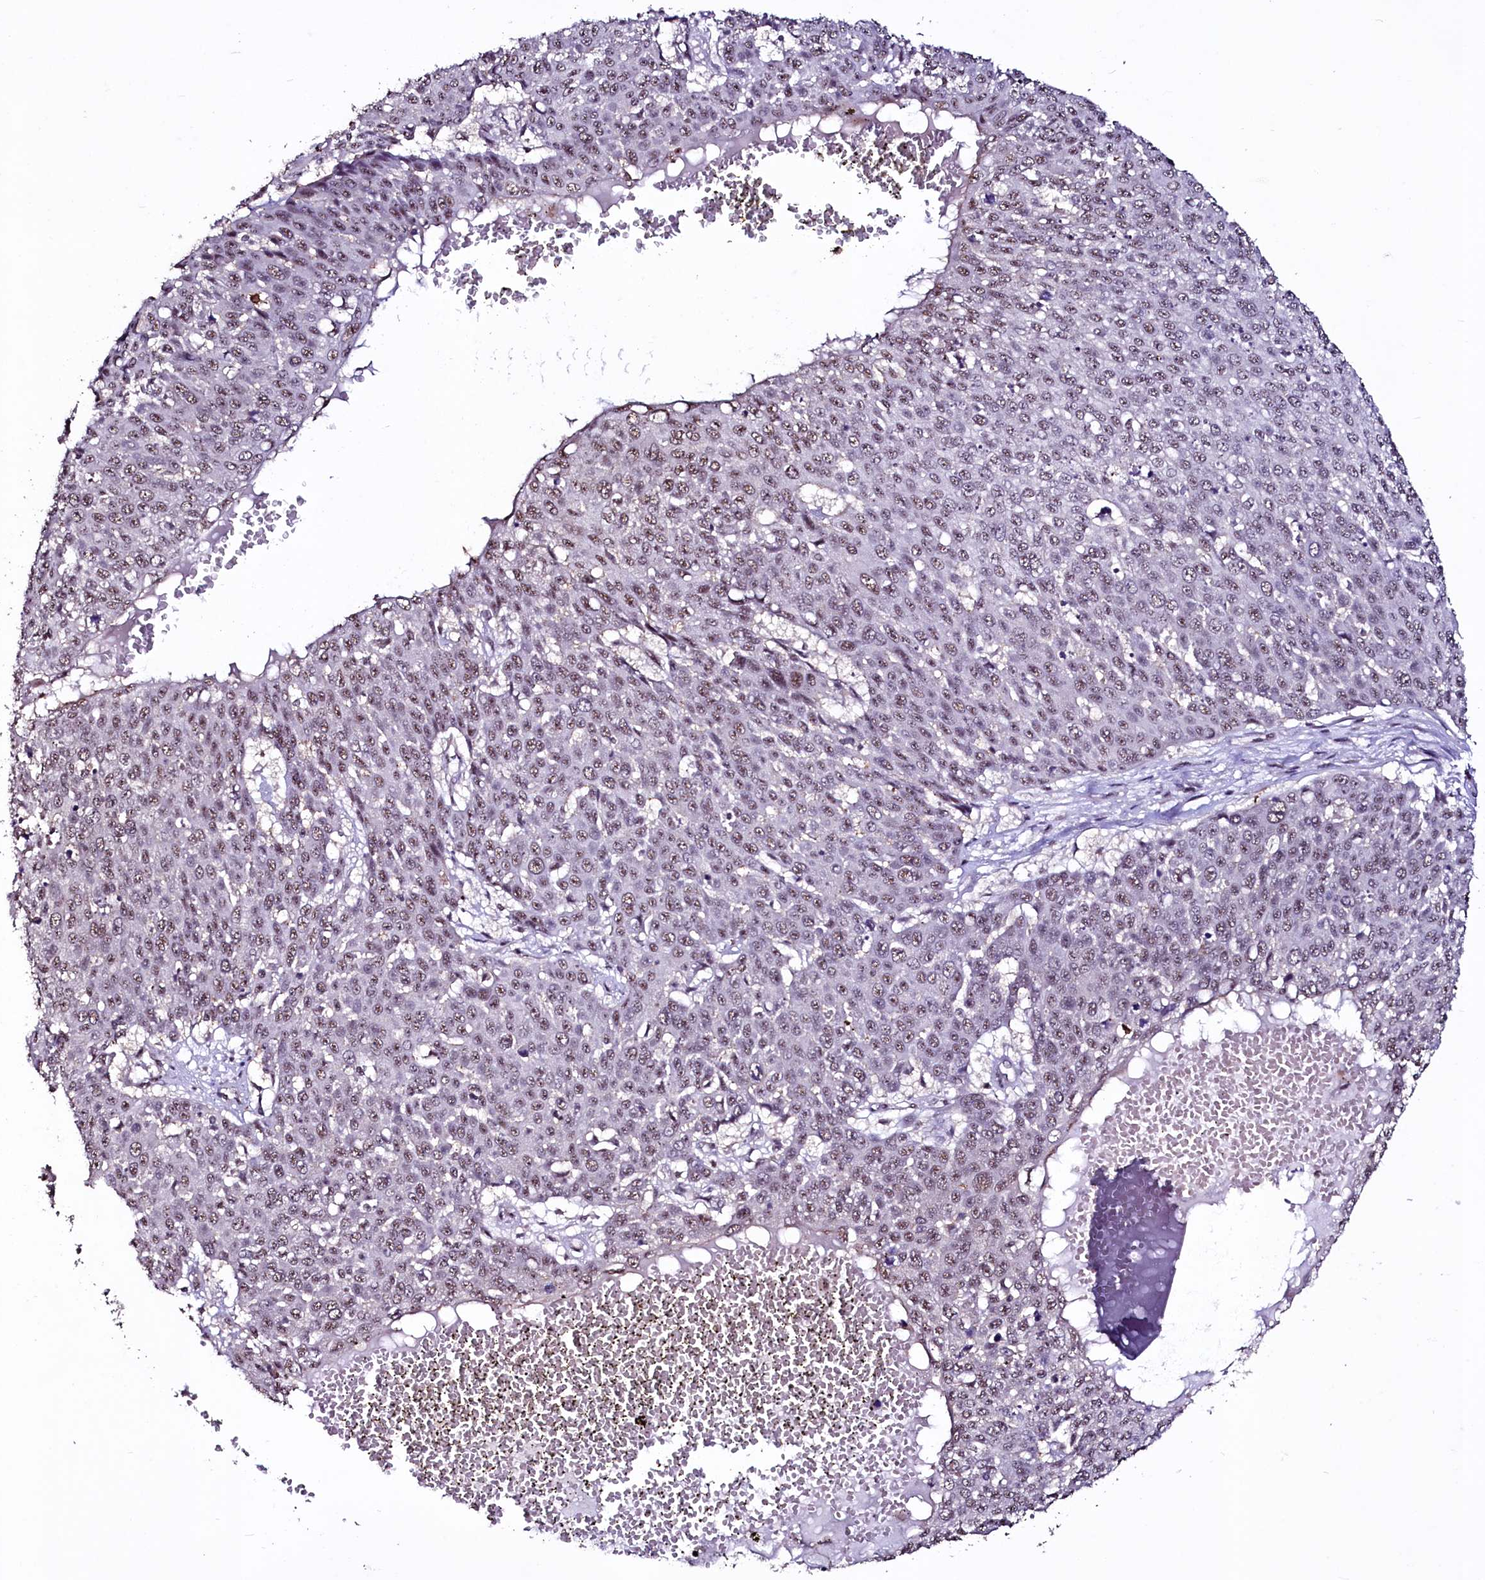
{"staining": {"intensity": "weak", "quantity": ">75%", "location": "nuclear"}, "tissue": "skin cancer", "cell_type": "Tumor cells", "image_type": "cancer", "snomed": [{"axis": "morphology", "description": "Squamous cell carcinoma, NOS"}, {"axis": "topography", "description": "Skin"}], "caption": "Squamous cell carcinoma (skin) tissue exhibits weak nuclear positivity in about >75% of tumor cells", "gene": "SFSWAP", "patient": {"sex": "male", "age": 71}}